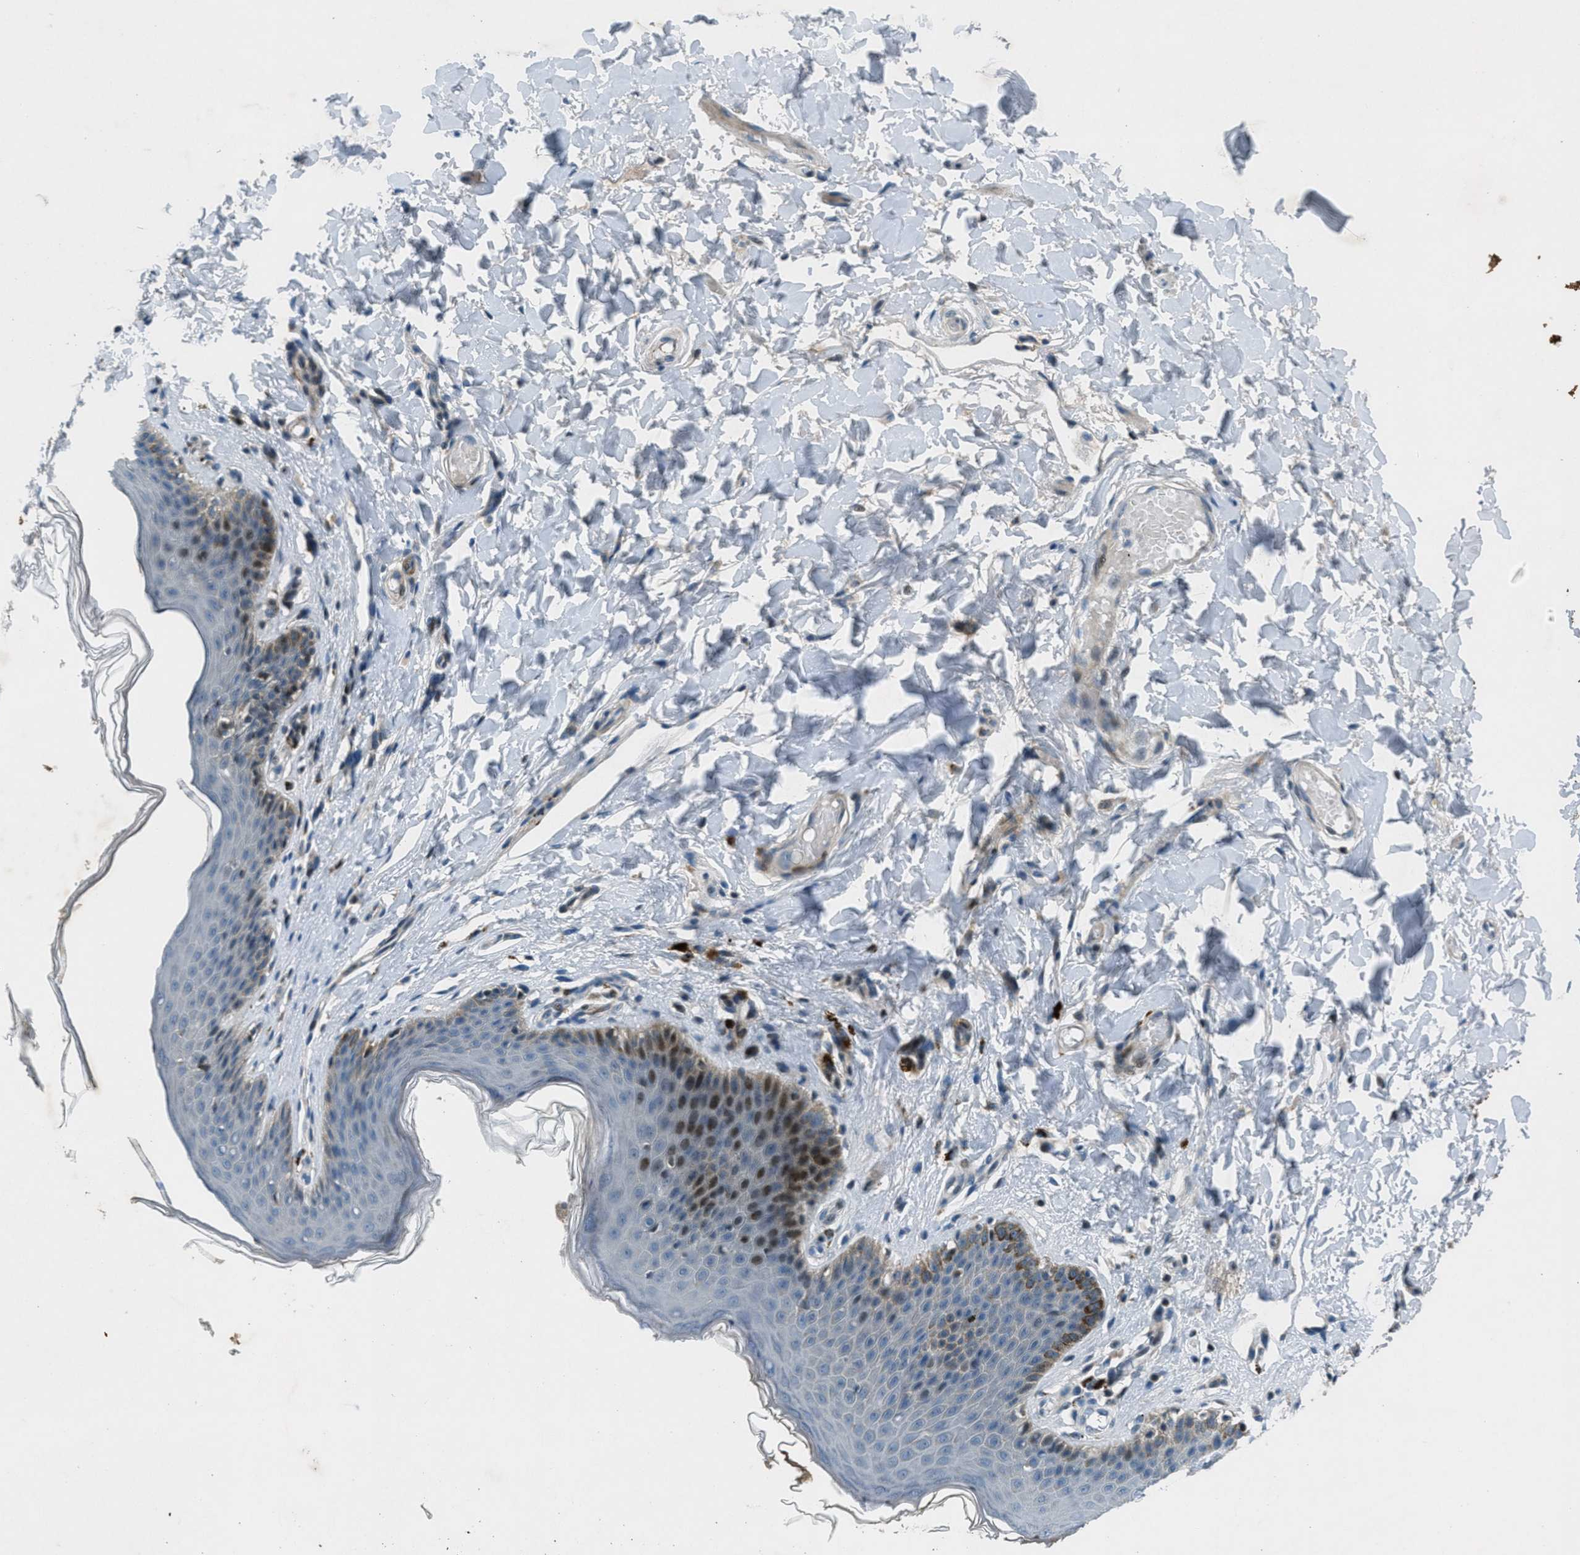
{"staining": {"intensity": "strong", "quantity": "<25%", "location": "cytoplasmic/membranous,nuclear"}, "tissue": "skin", "cell_type": "Epidermal cells", "image_type": "normal", "snomed": [{"axis": "morphology", "description": "Normal tissue, NOS"}, {"axis": "topography", "description": "Vulva"}], "caption": "Skin stained with a brown dye exhibits strong cytoplasmic/membranous,nuclear positive positivity in approximately <25% of epidermal cells.", "gene": "CLEC2D", "patient": {"sex": "female", "age": 66}}